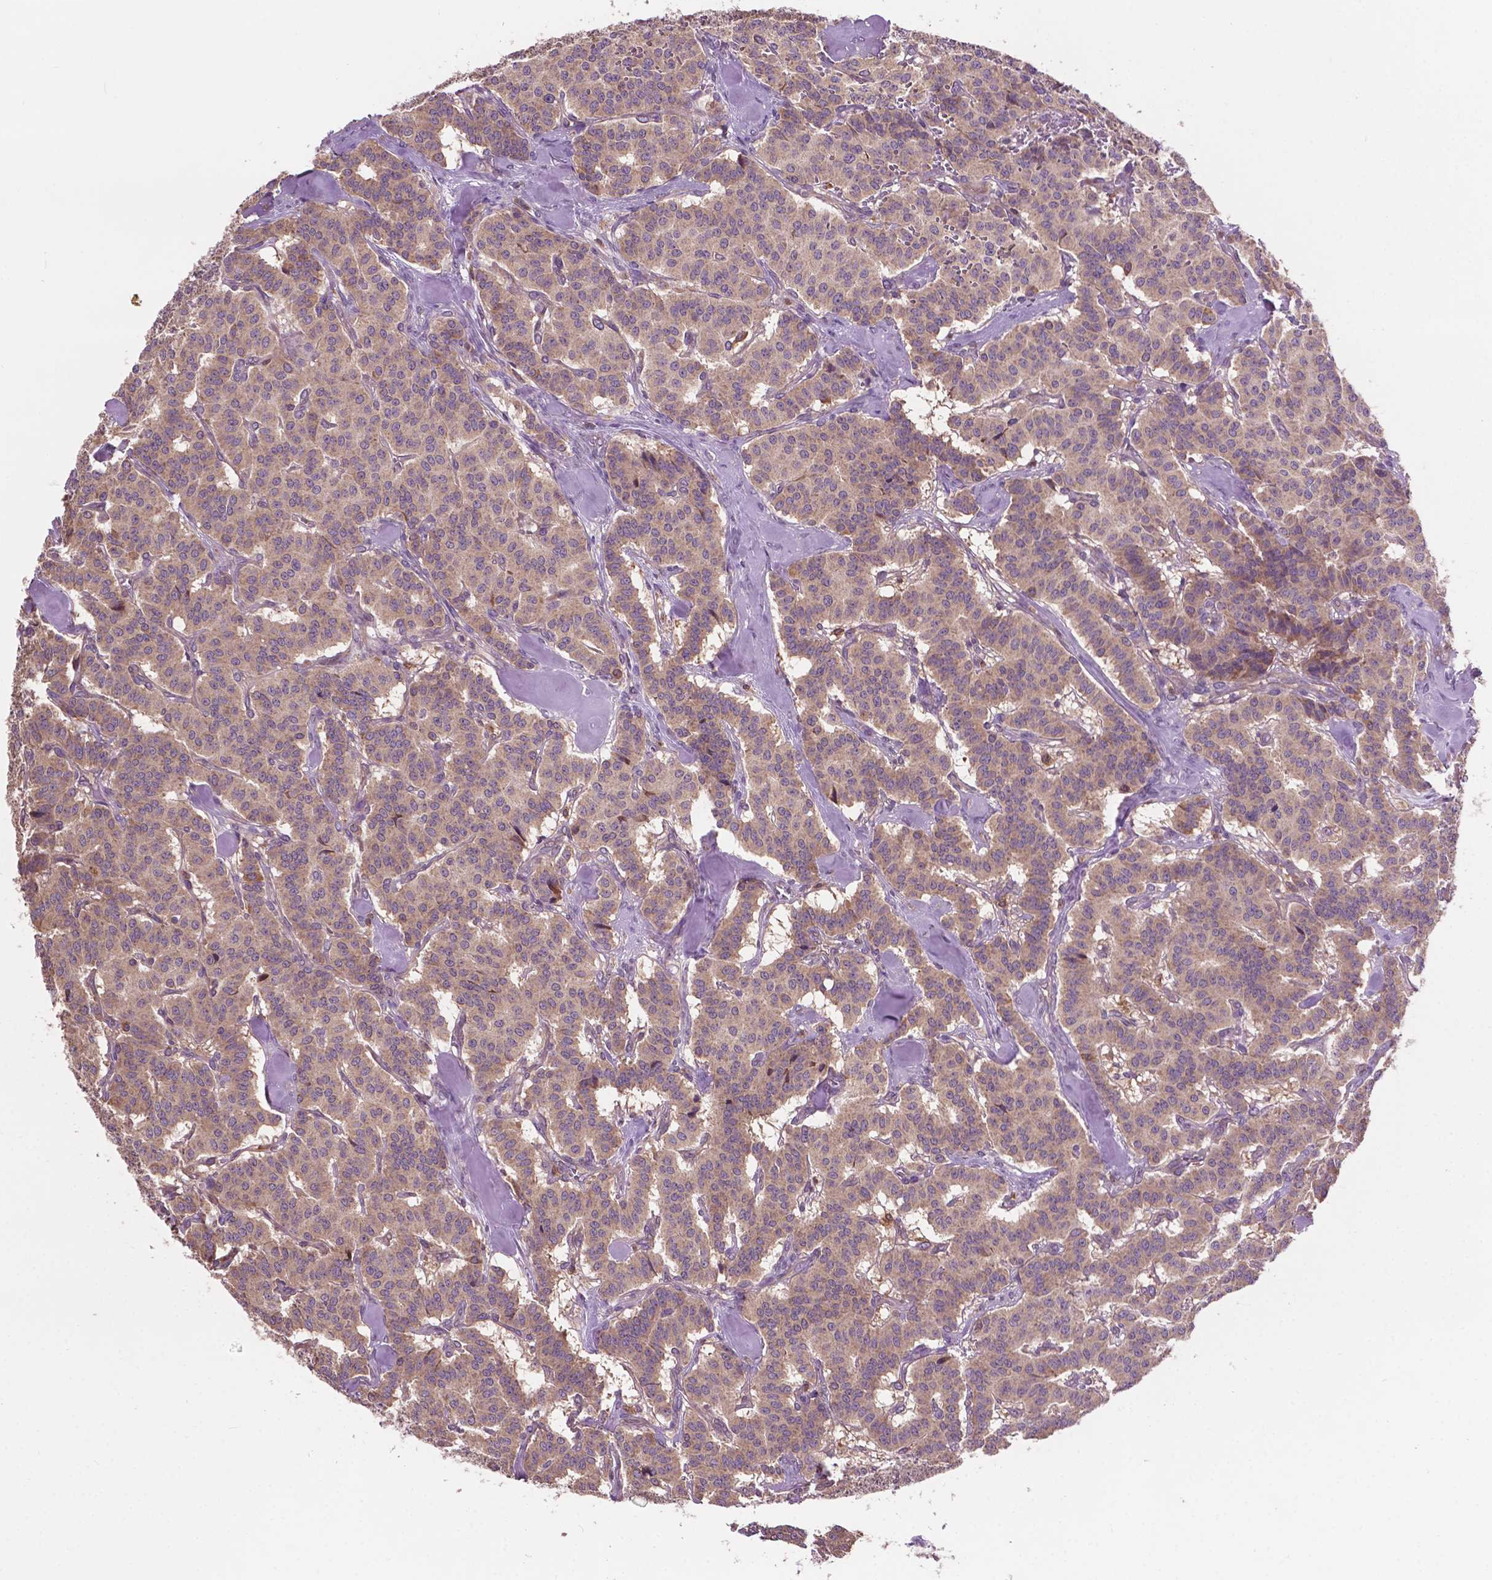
{"staining": {"intensity": "weak", "quantity": ">75%", "location": "cytoplasmic/membranous"}, "tissue": "carcinoid", "cell_type": "Tumor cells", "image_type": "cancer", "snomed": [{"axis": "morphology", "description": "Normal tissue, NOS"}, {"axis": "morphology", "description": "Carcinoid, malignant, NOS"}, {"axis": "topography", "description": "Lung"}], "caption": "DAB immunohistochemical staining of human carcinoid (malignant) demonstrates weak cytoplasmic/membranous protein expression in about >75% of tumor cells.", "gene": "GJA9", "patient": {"sex": "female", "age": 46}}